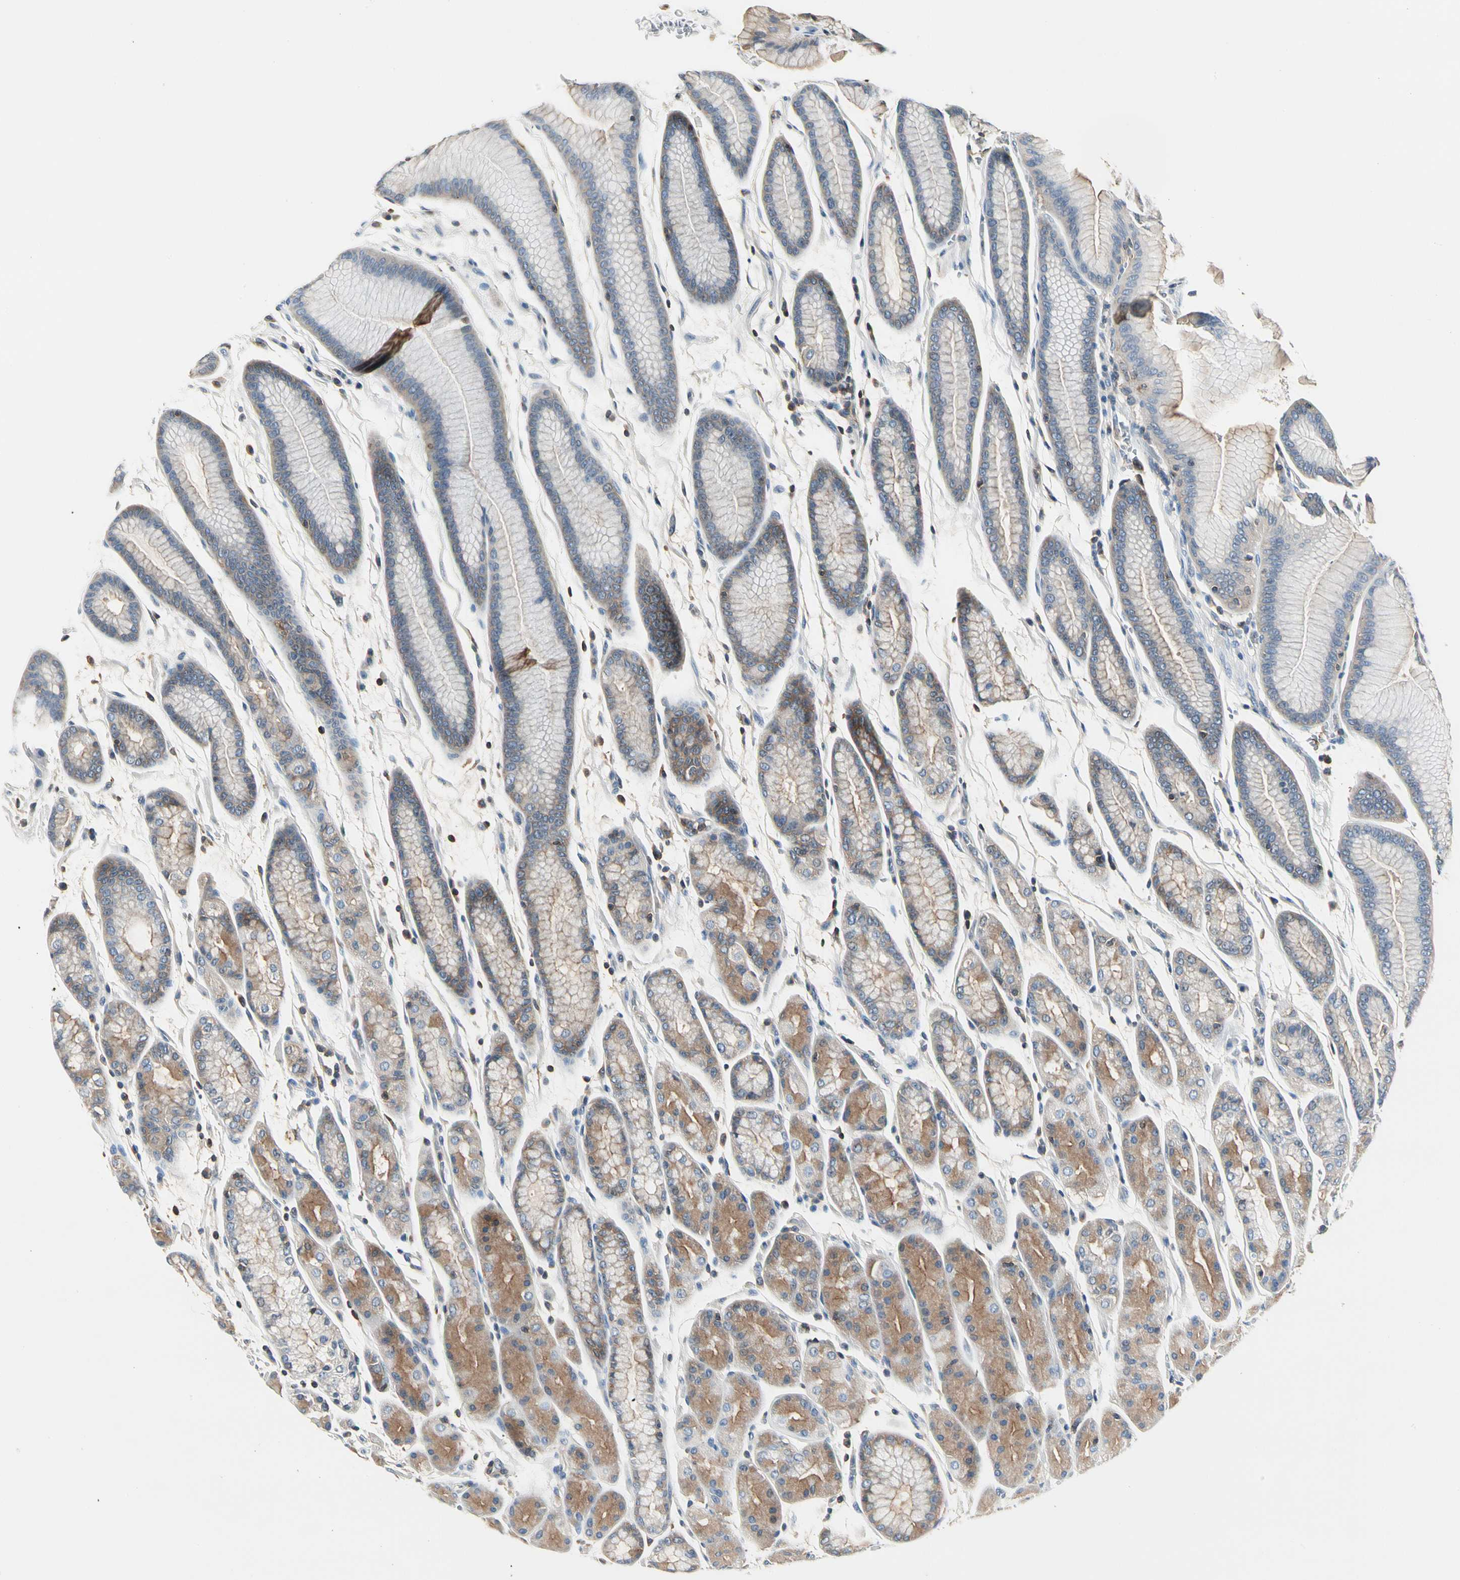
{"staining": {"intensity": "moderate", "quantity": ">75%", "location": "cytoplasmic/membranous"}, "tissue": "stomach", "cell_type": "Glandular cells", "image_type": "normal", "snomed": [{"axis": "morphology", "description": "Normal tissue, NOS"}, {"axis": "topography", "description": "Stomach, upper"}], "caption": "Moderate cytoplasmic/membranous staining is appreciated in about >75% of glandular cells in benign stomach.", "gene": "CAPZA2", "patient": {"sex": "male", "age": 72}}